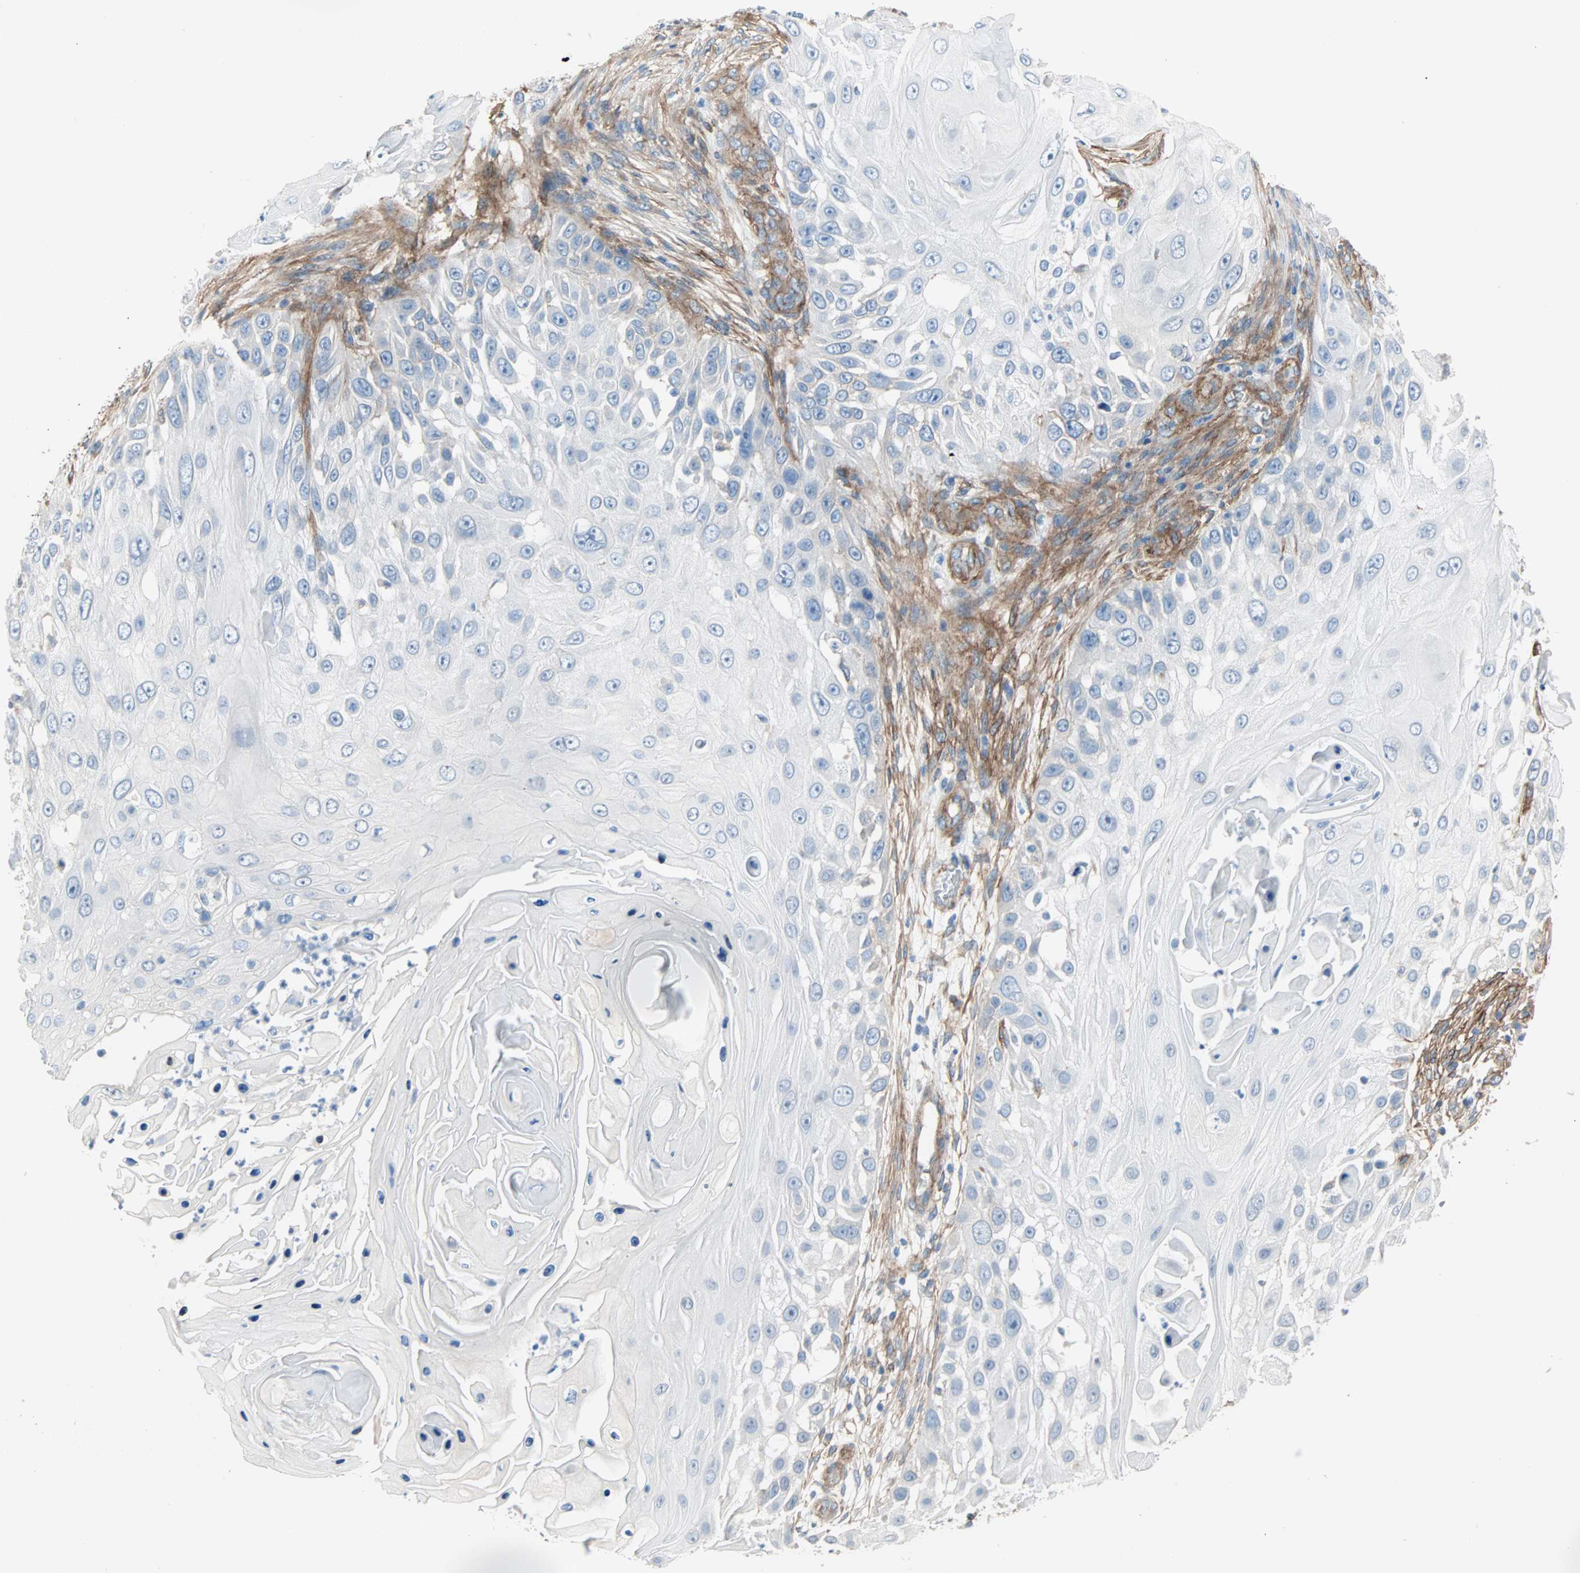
{"staining": {"intensity": "negative", "quantity": "none", "location": "none"}, "tissue": "skin cancer", "cell_type": "Tumor cells", "image_type": "cancer", "snomed": [{"axis": "morphology", "description": "Squamous cell carcinoma, NOS"}, {"axis": "topography", "description": "Skin"}], "caption": "DAB (3,3'-diaminobenzidine) immunohistochemical staining of human skin squamous cell carcinoma reveals no significant expression in tumor cells. Nuclei are stained in blue.", "gene": "EPB41L2", "patient": {"sex": "female", "age": 44}}